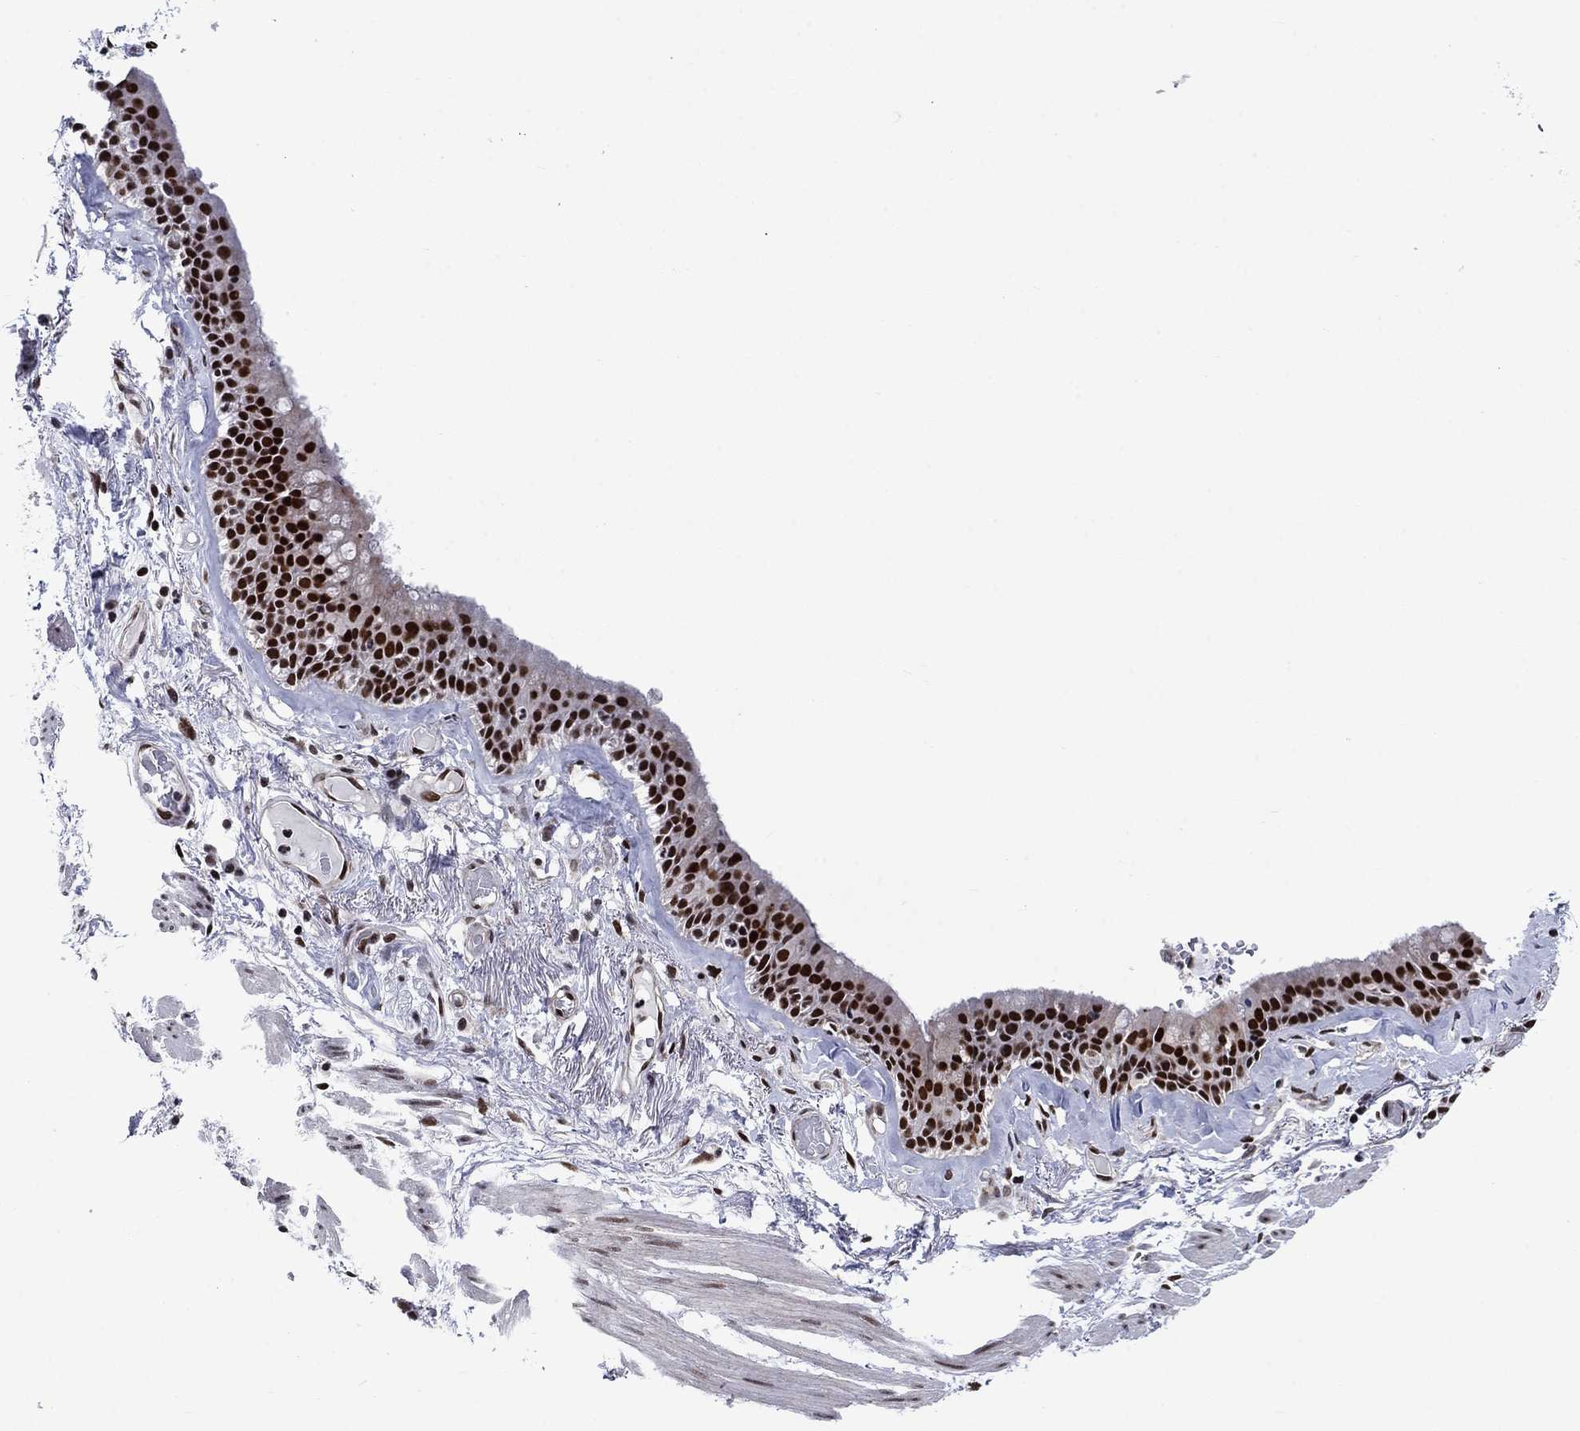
{"staining": {"intensity": "strong", "quantity": ">75%", "location": "nuclear"}, "tissue": "bronchus", "cell_type": "Respiratory epithelial cells", "image_type": "normal", "snomed": [{"axis": "morphology", "description": "Normal tissue, NOS"}, {"axis": "topography", "description": "Bronchus"}, {"axis": "topography", "description": "Lung"}], "caption": "Protein staining demonstrates strong nuclear expression in about >75% of respiratory epithelial cells in unremarkable bronchus.", "gene": "RPRD1B", "patient": {"sex": "female", "age": 57}}